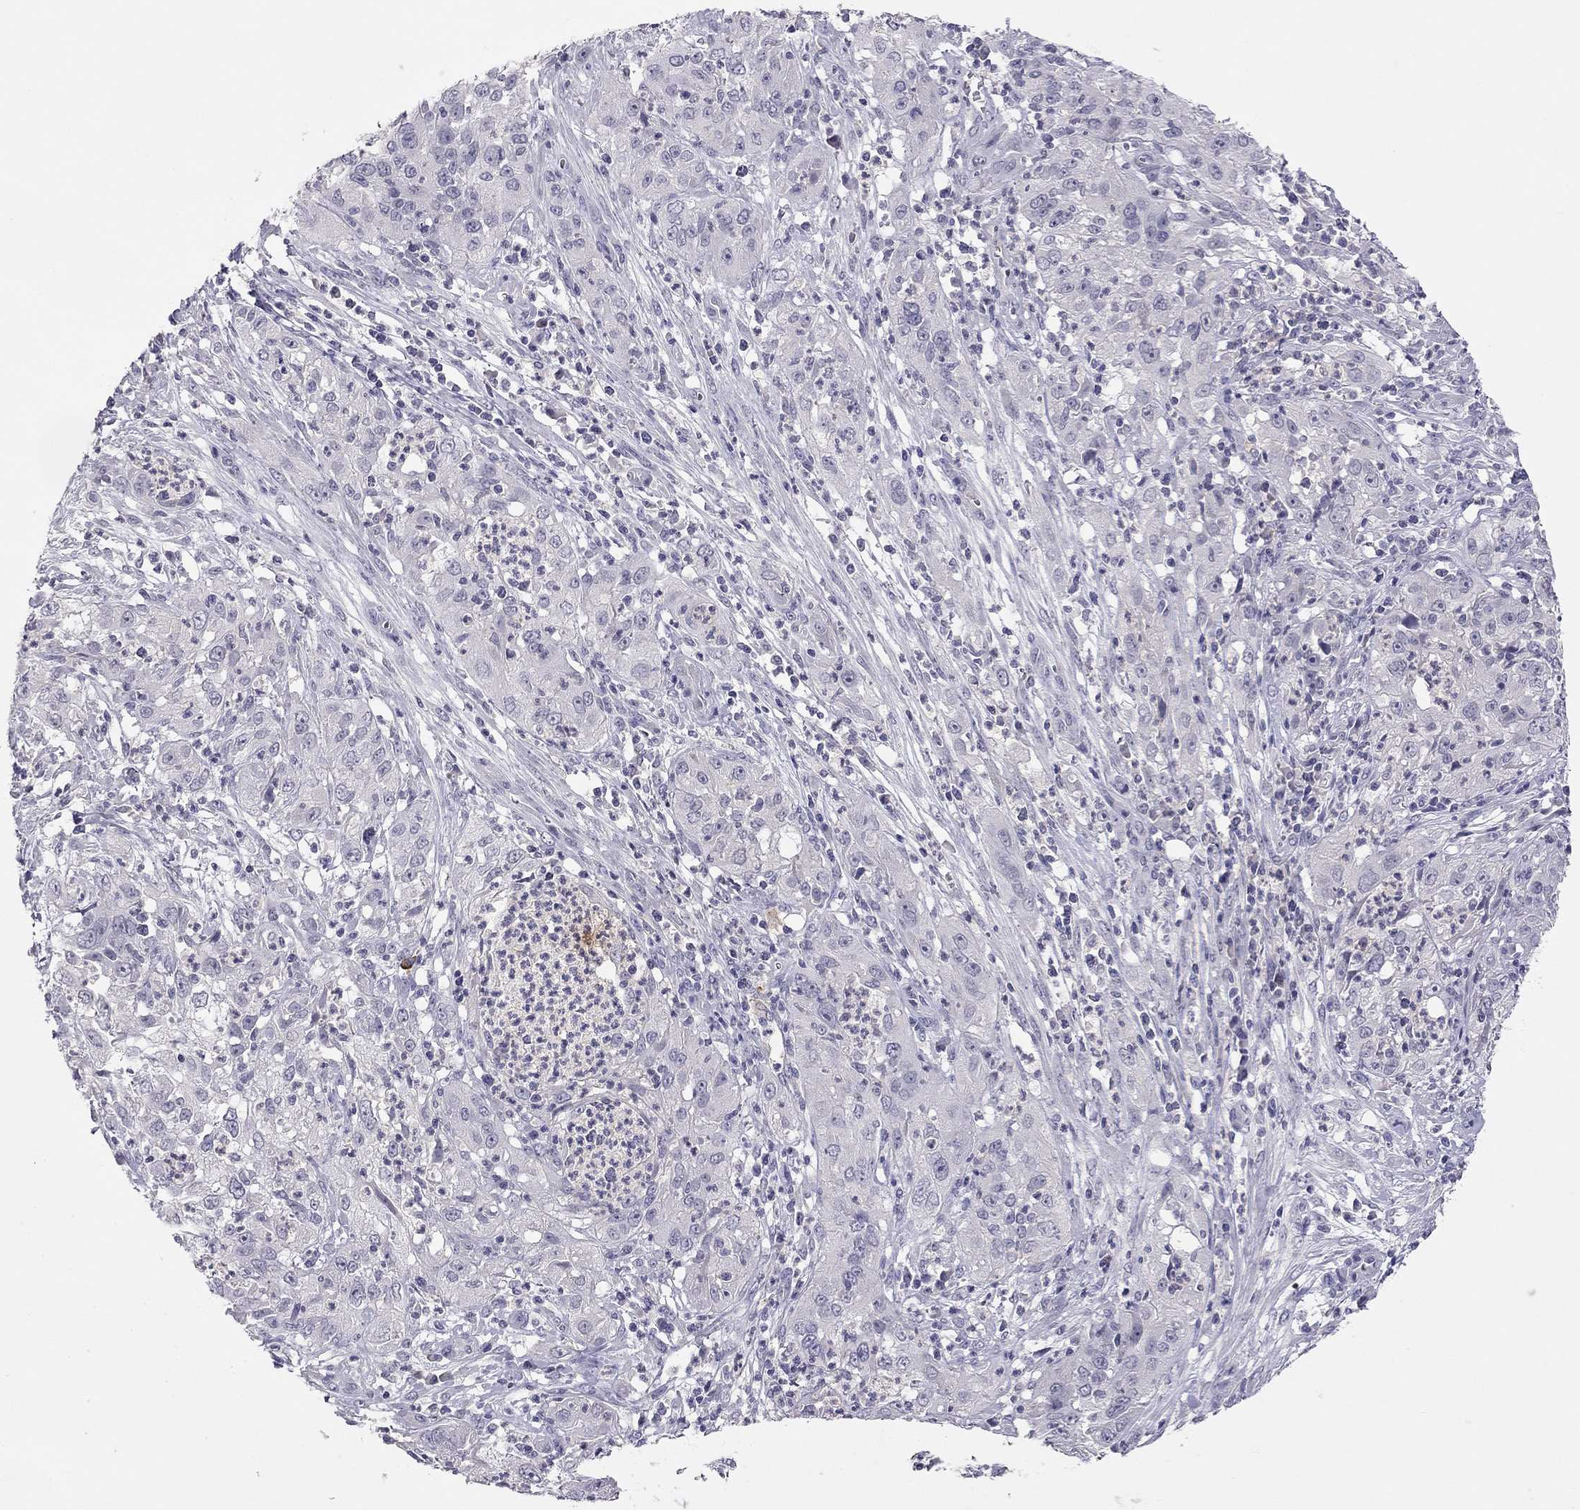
{"staining": {"intensity": "negative", "quantity": "none", "location": "none"}, "tissue": "cervical cancer", "cell_type": "Tumor cells", "image_type": "cancer", "snomed": [{"axis": "morphology", "description": "Squamous cell carcinoma, NOS"}, {"axis": "topography", "description": "Cervix"}], "caption": "Tumor cells are negative for protein expression in human cervical squamous cell carcinoma.", "gene": "ADORA2A", "patient": {"sex": "female", "age": 32}}